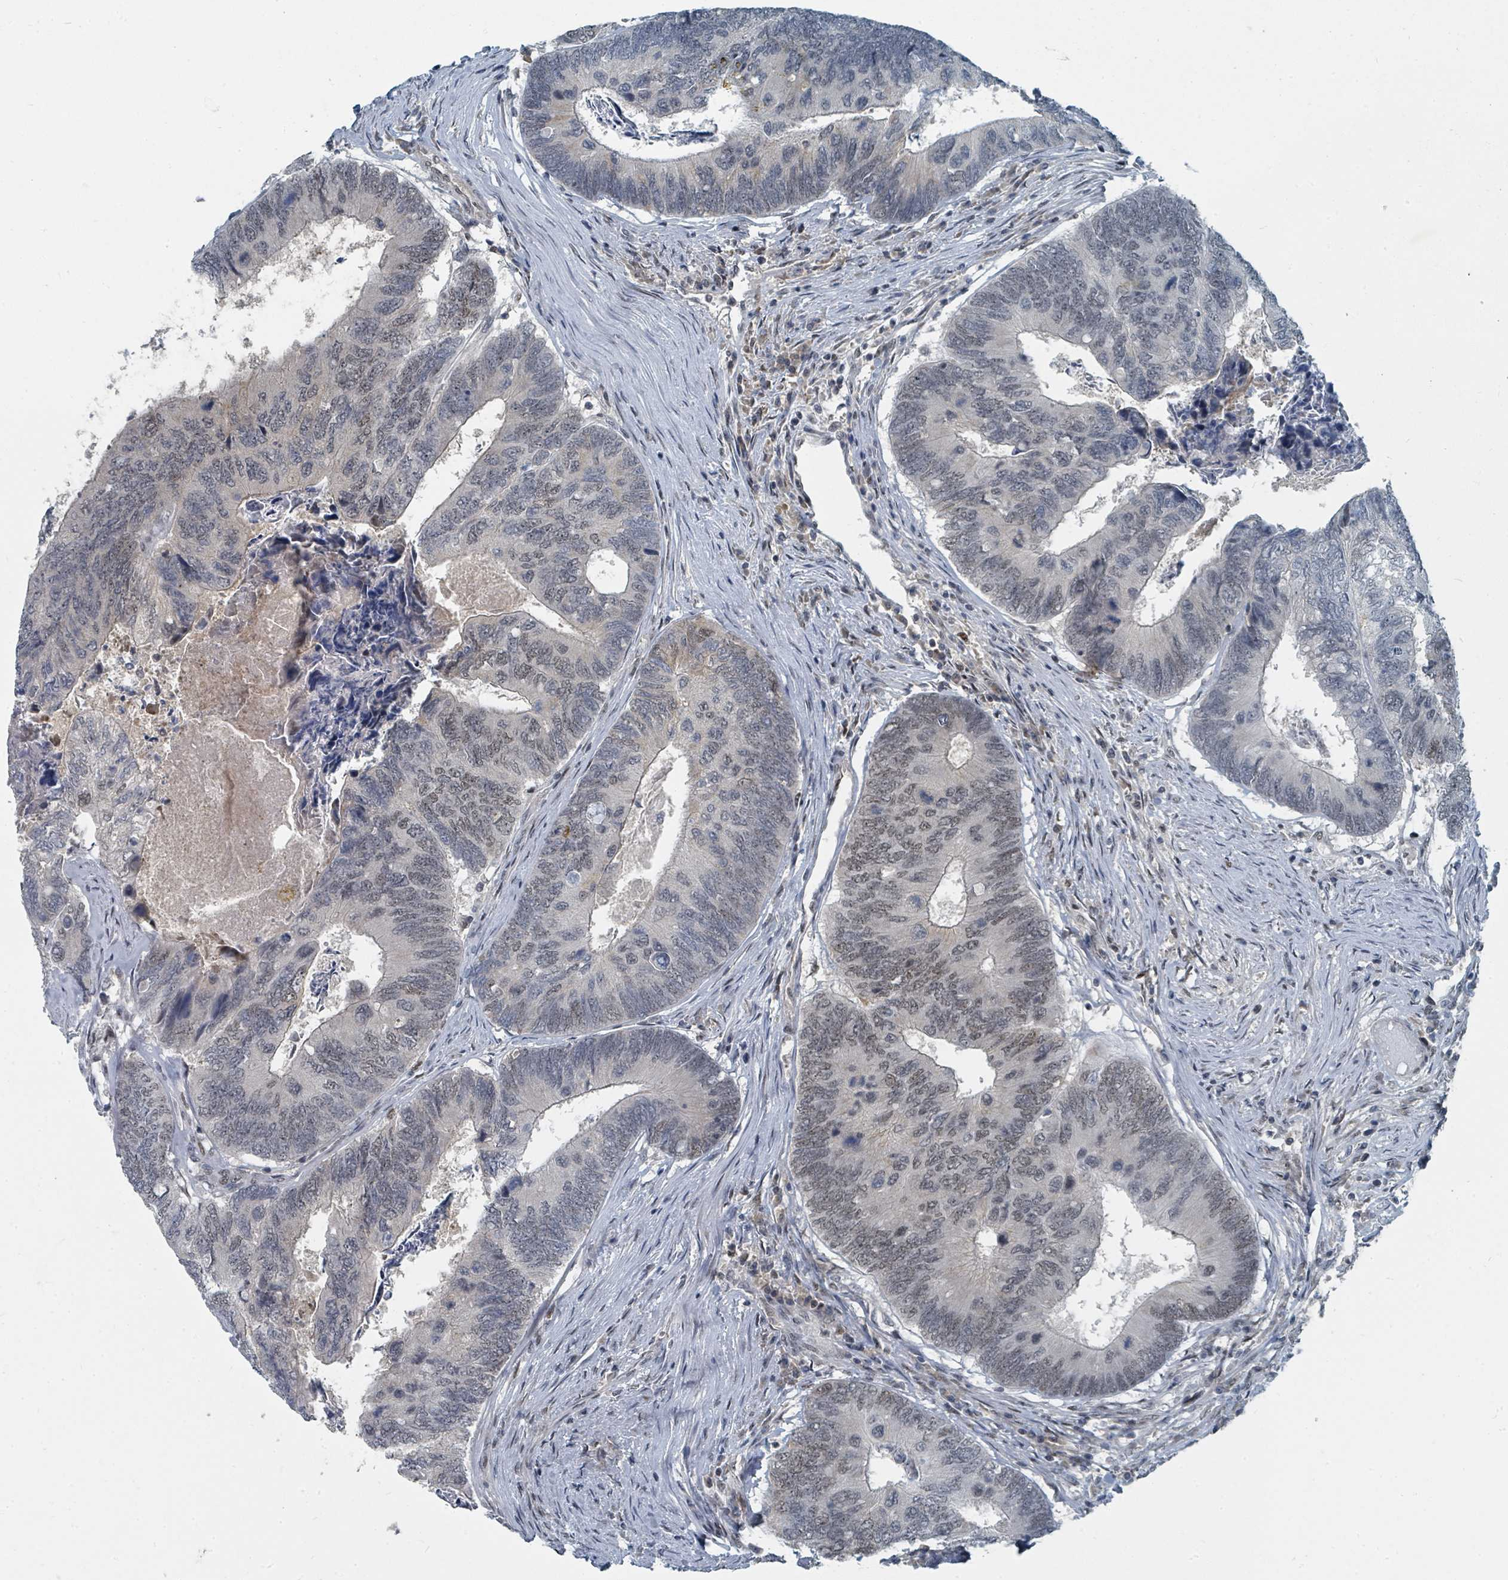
{"staining": {"intensity": "weak", "quantity": "25%-75%", "location": "nuclear"}, "tissue": "colorectal cancer", "cell_type": "Tumor cells", "image_type": "cancer", "snomed": [{"axis": "morphology", "description": "Adenocarcinoma, NOS"}, {"axis": "topography", "description": "Colon"}], "caption": "Immunohistochemical staining of human adenocarcinoma (colorectal) exhibits low levels of weak nuclear expression in approximately 25%-75% of tumor cells.", "gene": "UCK1", "patient": {"sex": "female", "age": 67}}